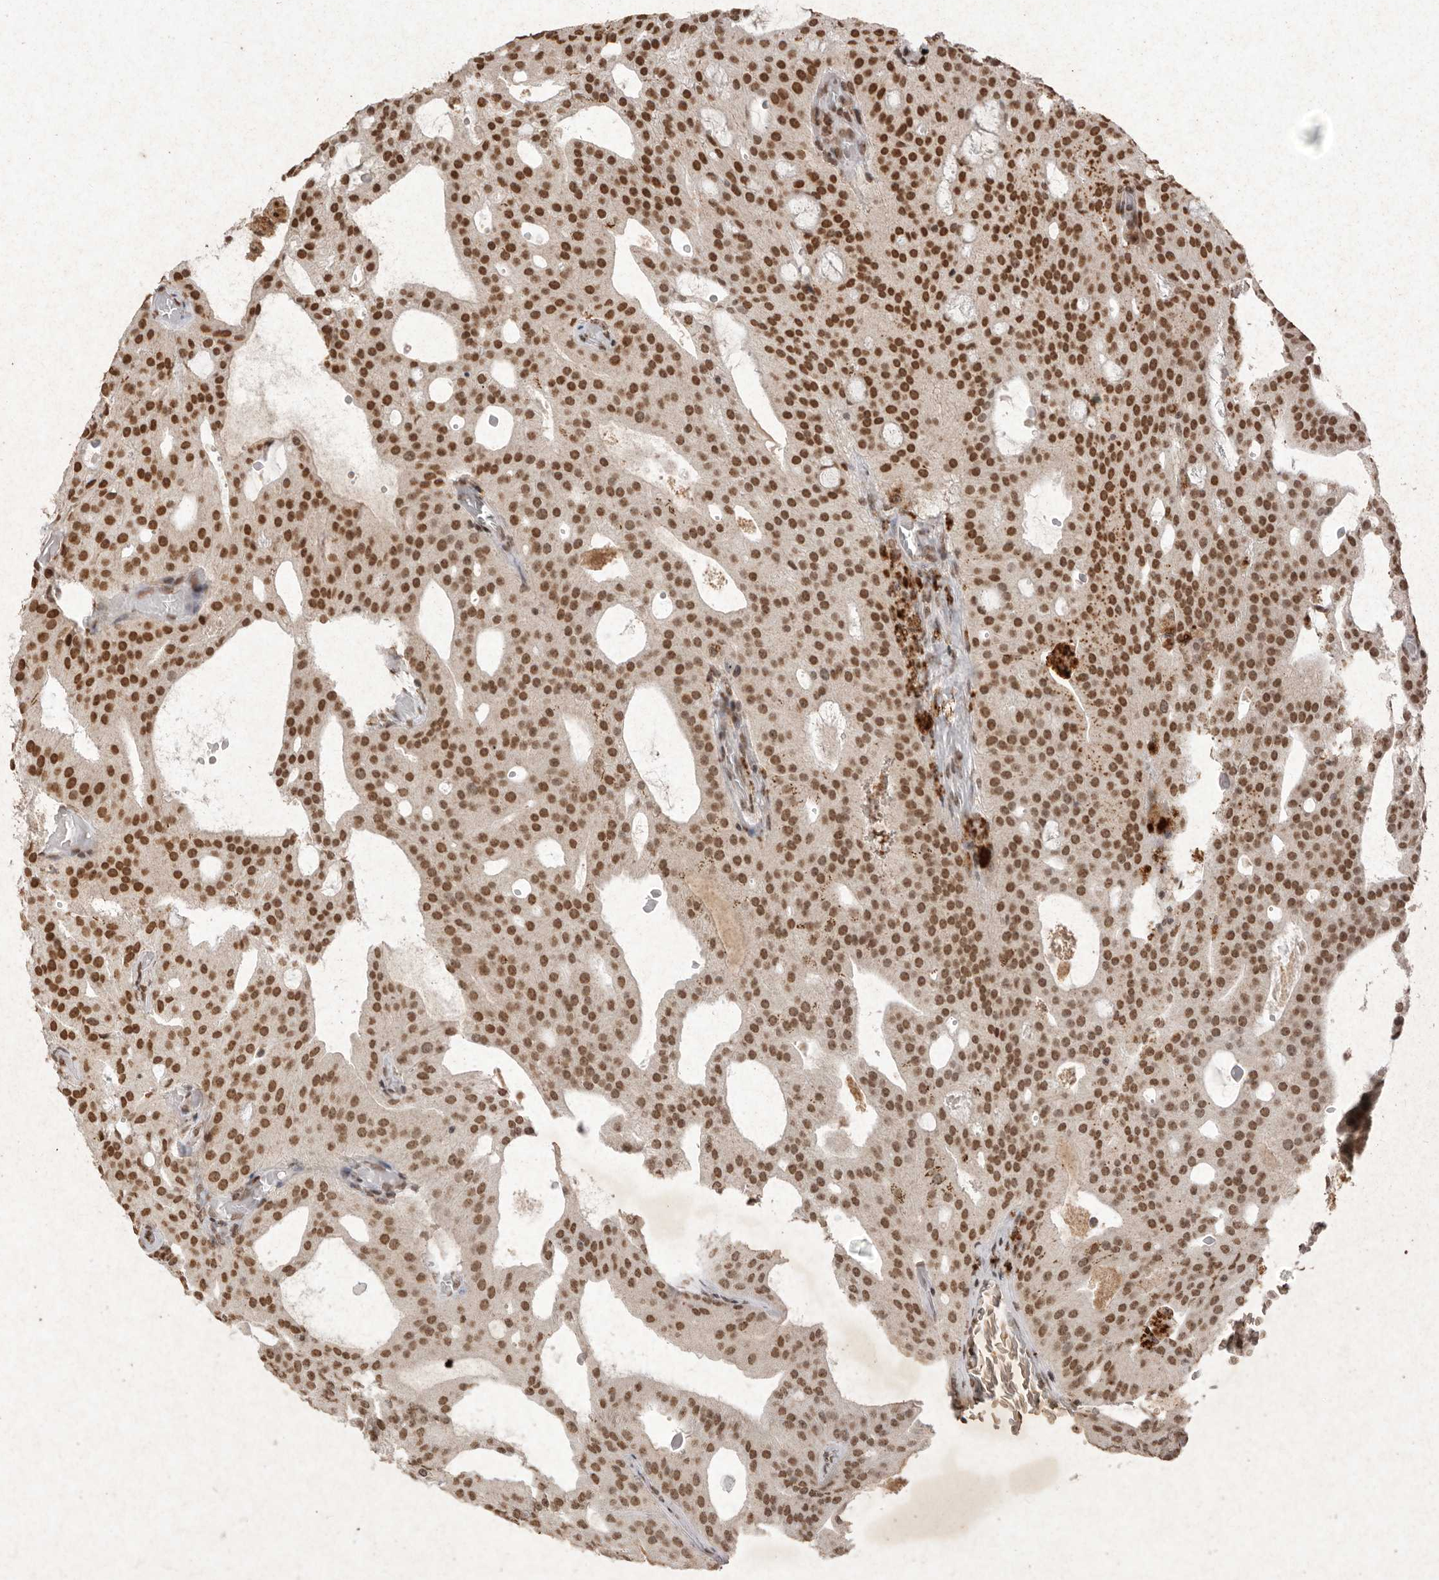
{"staining": {"intensity": "strong", "quantity": ">75%", "location": "nuclear"}, "tissue": "prostate cancer", "cell_type": "Tumor cells", "image_type": "cancer", "snomed": [{"axis": "morphology", "description": "Adenocarcinoma, Medium grade"}, {"axis": "topography", "description": "Prostate"}], "caption": "This is an image of immunohistochemistry staining of prostate cancer, which shows strong positivity in the nuclear of tumor cells.", "gene": "NKX3-2", "patient": {"sex": "male", "age": 88}}